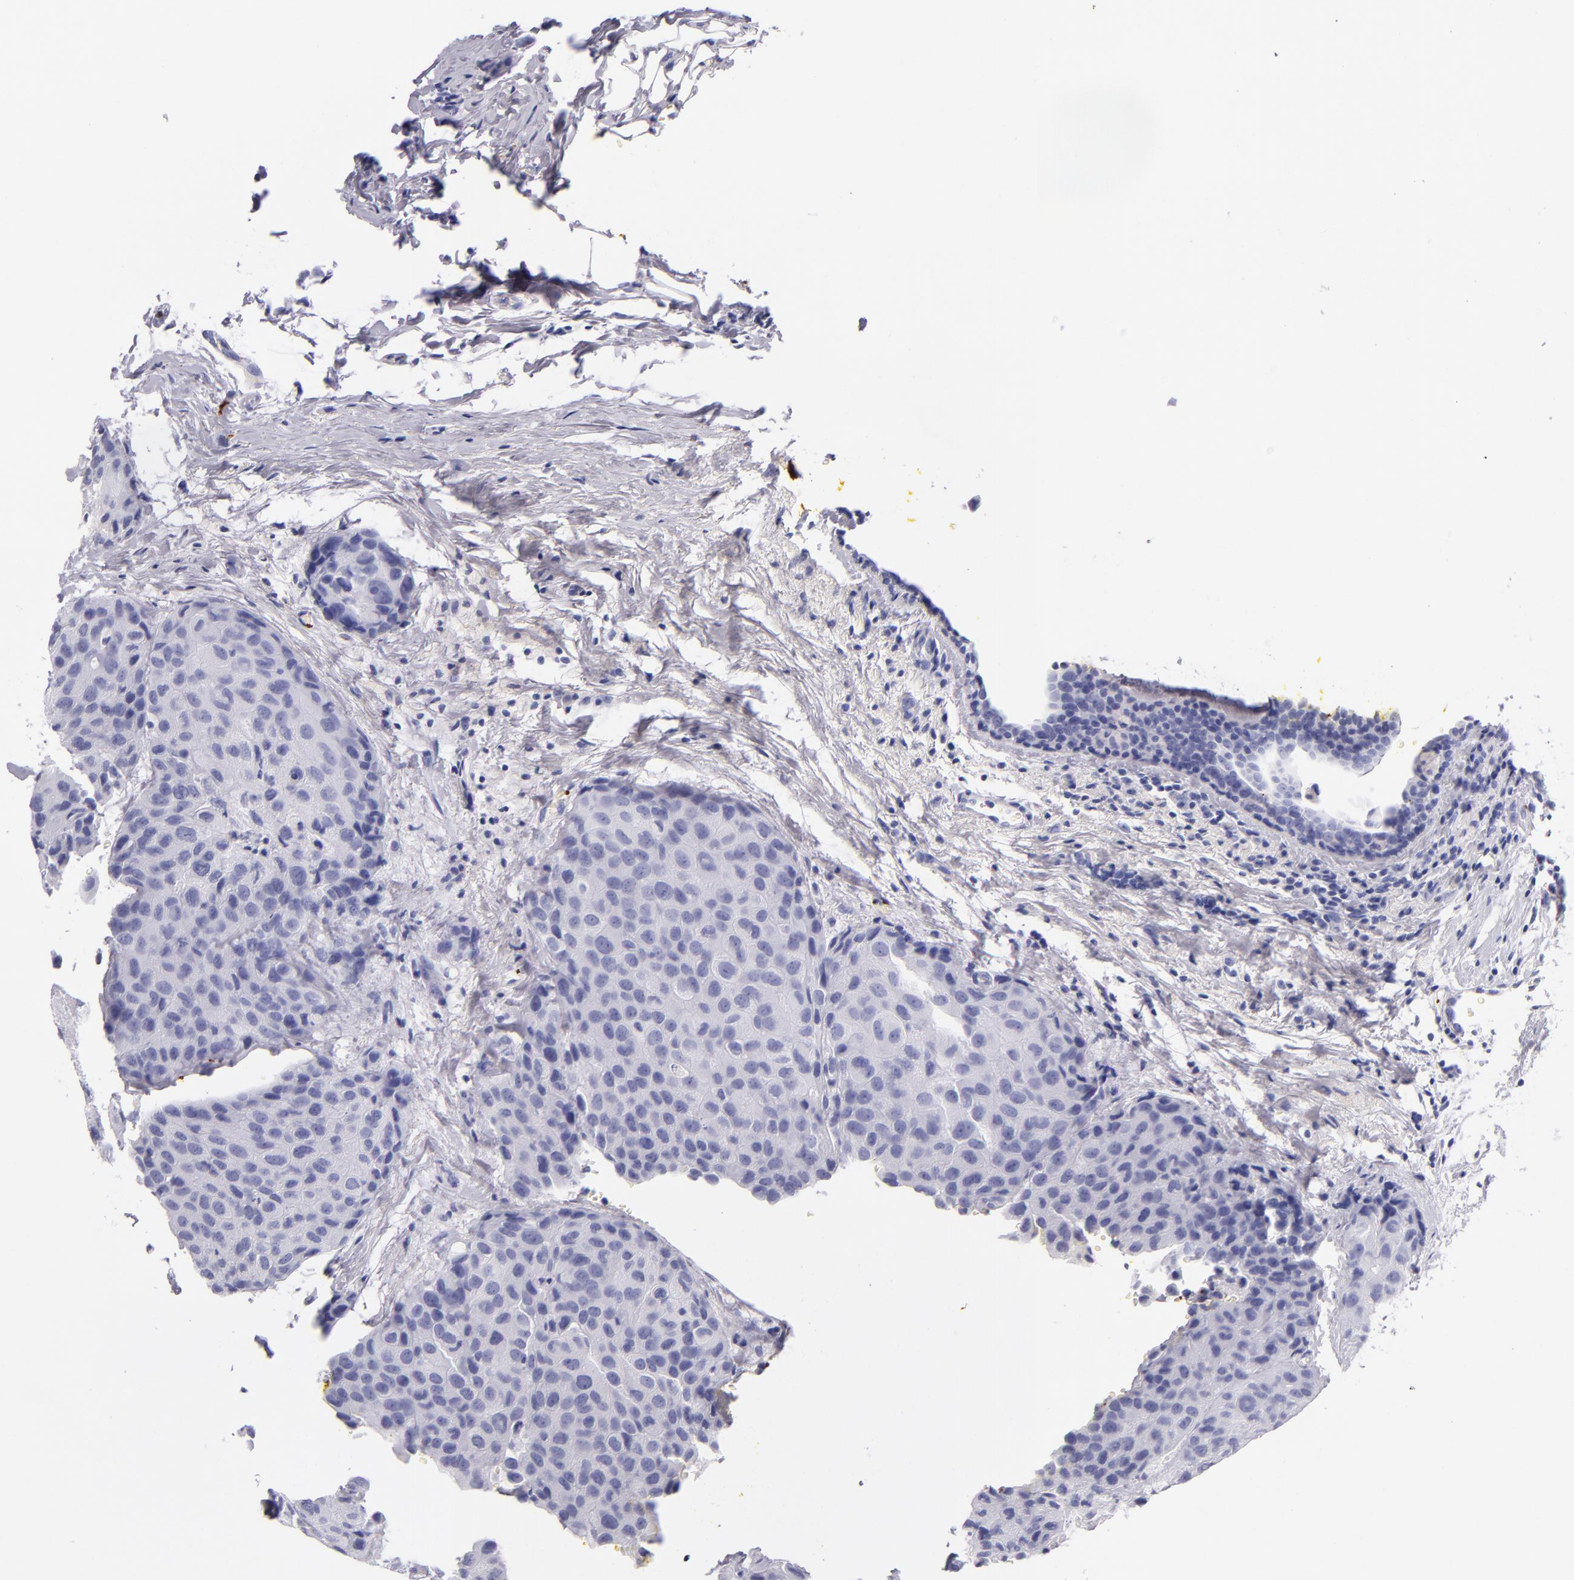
{"staining": {"intensity": "negative", "quantity": "none", "location": "none"}, "tissue": "breast cancer", "cell_type": "Tumor cells", "image_type": "cancer", "snomed": [{"axis": "morphology", "description": "Duct carcinoma"}, {"axis": "topography", "description": "Breast"}], "caption": "The immunohistochemistry (IHC) image has no significant staining in tumor cells of breast intraductal carcinoma tissue.", "gene": "GP1BA", "patient": {"sex": "female", "age": 68}}